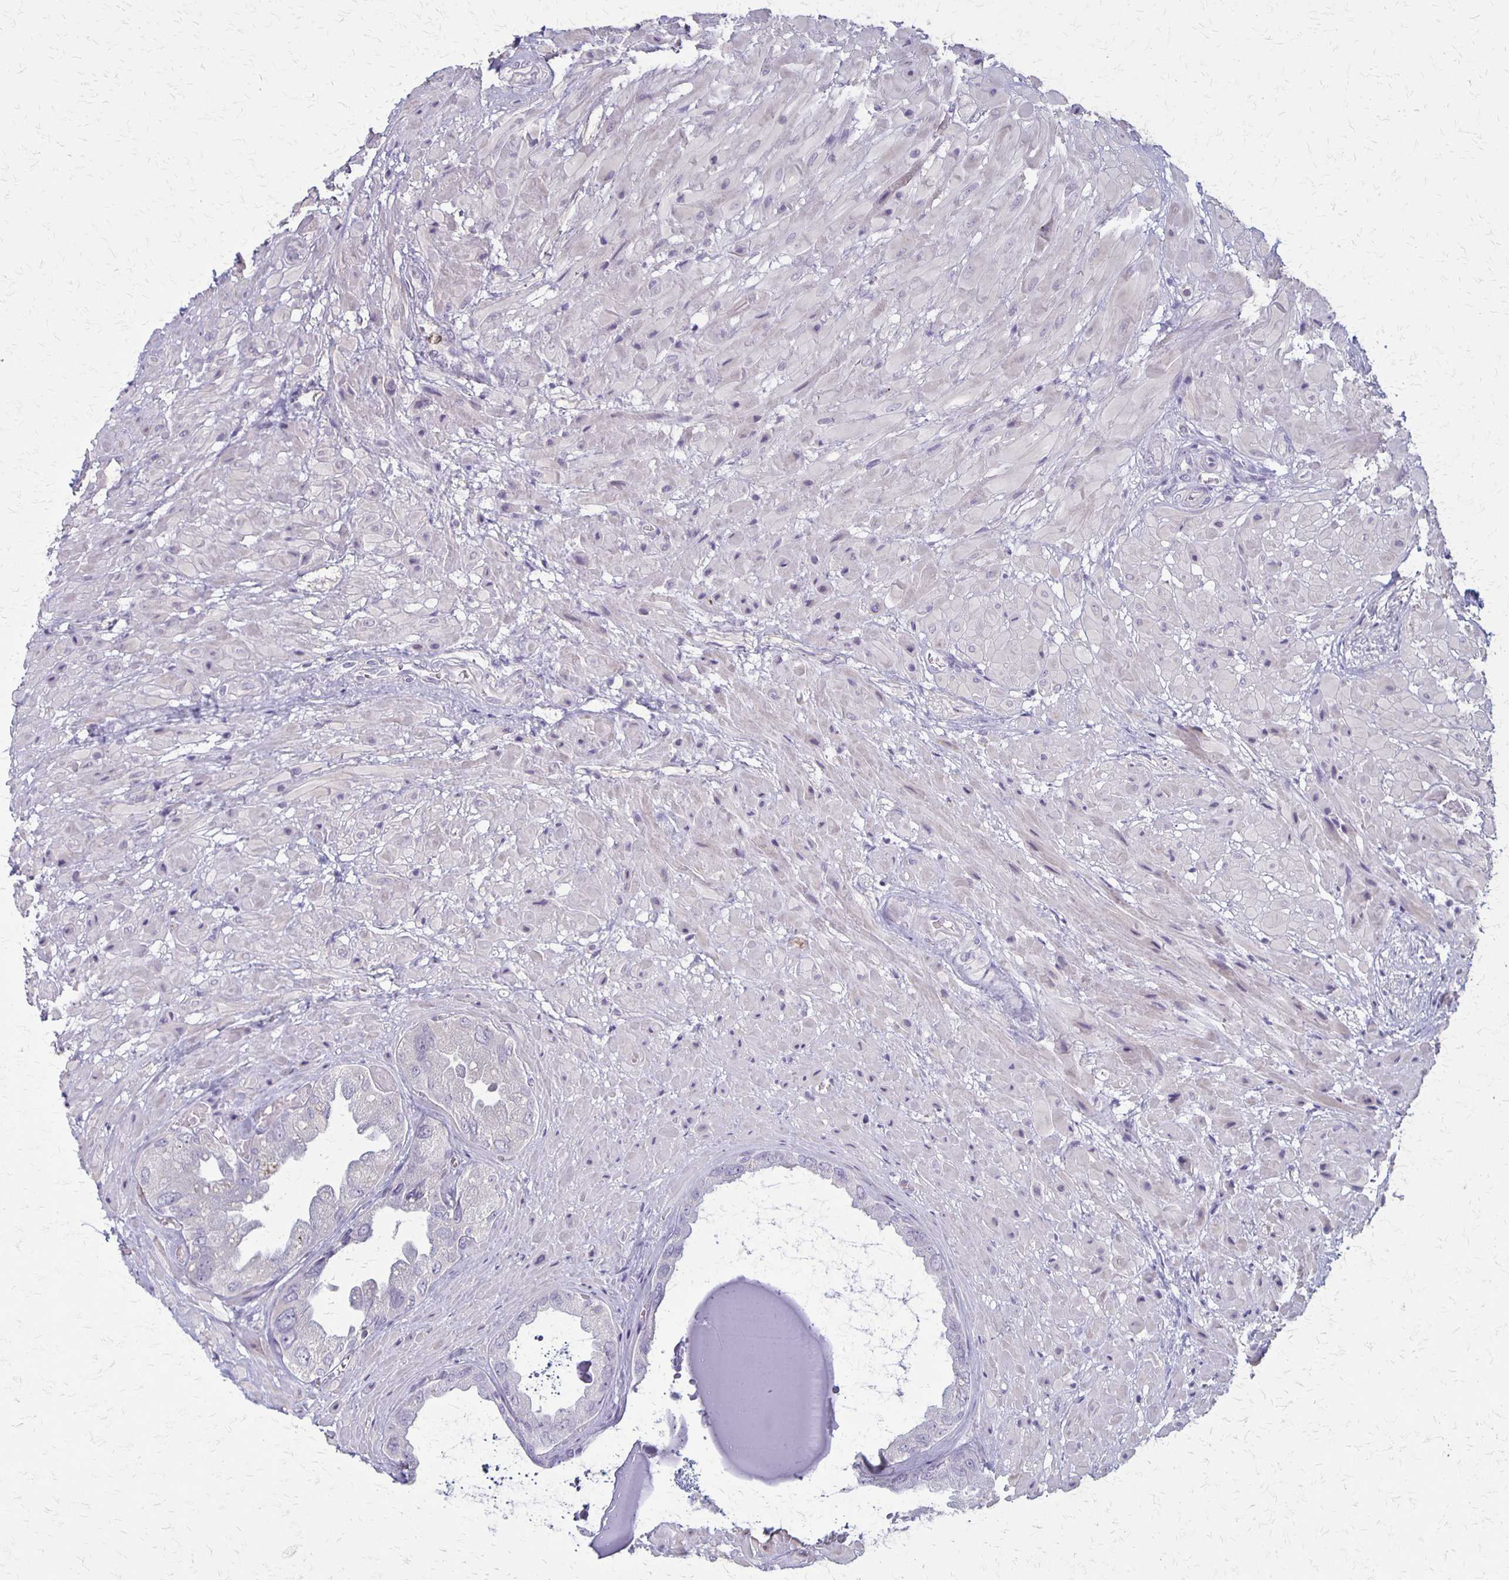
{"staining": {"intensity": "negative", "quantity": "none", "location": "none"}, "tissue": "seminal vesicle", "cell_type": "Glandular cells", "image_type": "normal", "snomed": [{"axis": "morphology", "description": "Normal tissue, NOS"}, {"axis": "topography", "description": "Seminal veicle"}], "caption": "DAB immunohistochemical staining of benign seminal vesicle displays no significant positivity in glandular cells.", "gene": "SEPTIN5", "patient": {"sex": "male", "age": 55}}